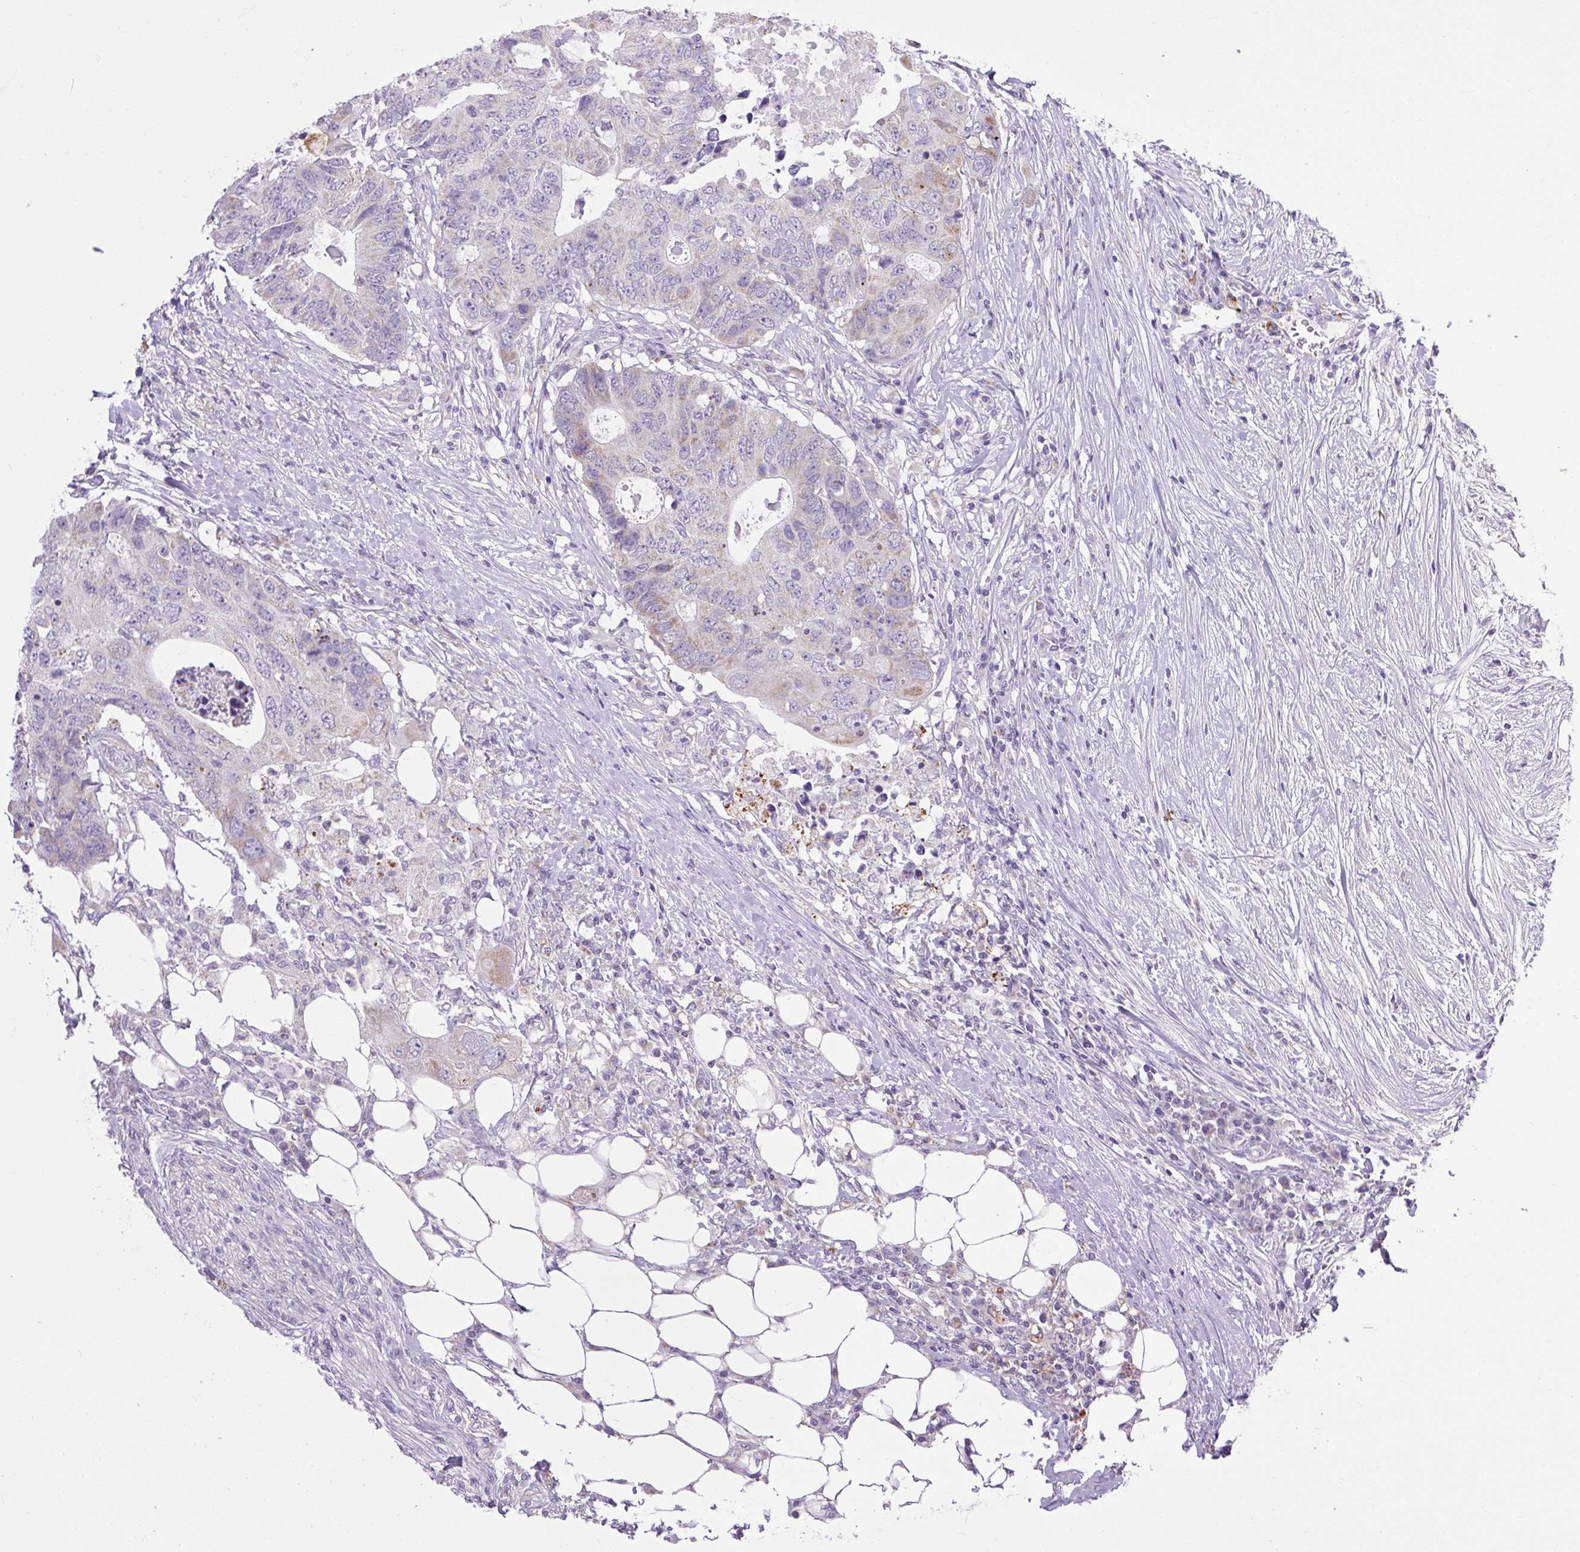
{"staining": {"intensity": "weak", "quantity": "25%-75%", "location": "cytoplasmic/membranous"}, "tissue": "colorectal cancer", "cell_type": "Tumor cells", "image_type": "cancer", "snomed": [{"axis": "morphology", "description": "Adenocarcinoma, NOS"}, {"axis": "topography", "description": "Colon"}], "caption": "Weak cytoplasmic/membranous expression for a protein is appreciated in about 25%-75% of tumor cells of colorectal cancer using IHC.", "gene": "RNASE10", "patient": {"sex": "male", "age": 71}}